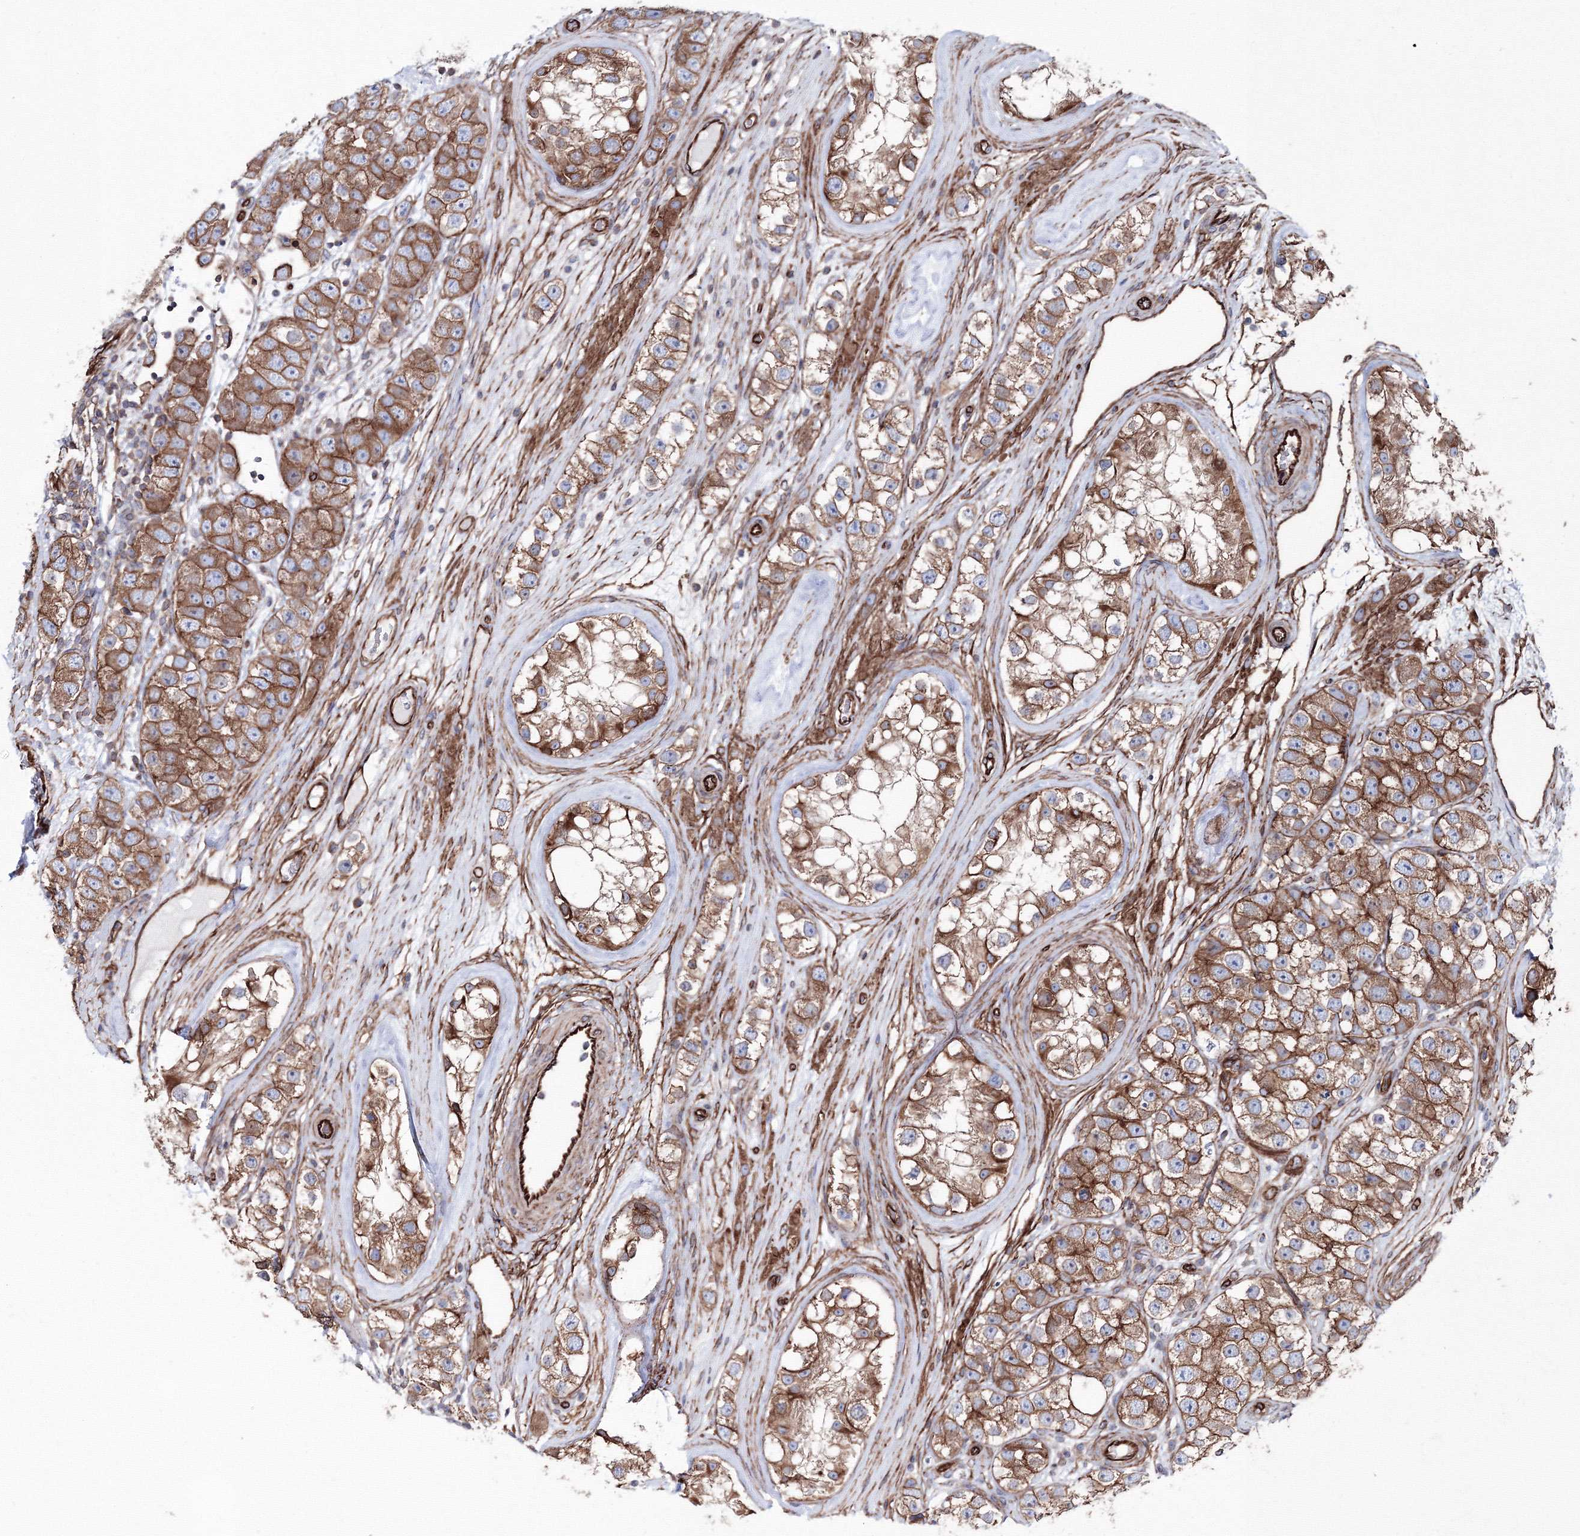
{"staining": {"intensity": "moderate", "quantity": ">75%", "location": "cytoplasmic/membranous"}, "tissue": "testis cancer", "cell_type": "Tumor cells", "image_type": "cancer", "snomed": [{"axis": "morphology", "description": "Seminoma, NOS"}, {"axis": "topography", "description": "Testis"}], "caption": "High-magnification brightfield microscopy of testis cancer stained with DAB (brown) and counterstained with hematoxylin (blue). tumor cells exhibit moderate cytoplasmic/membranous positivity is appreciated in about>75% of cells.", "gene": "ANKRD37", "patient": {"sex": "male", "age": 28}}